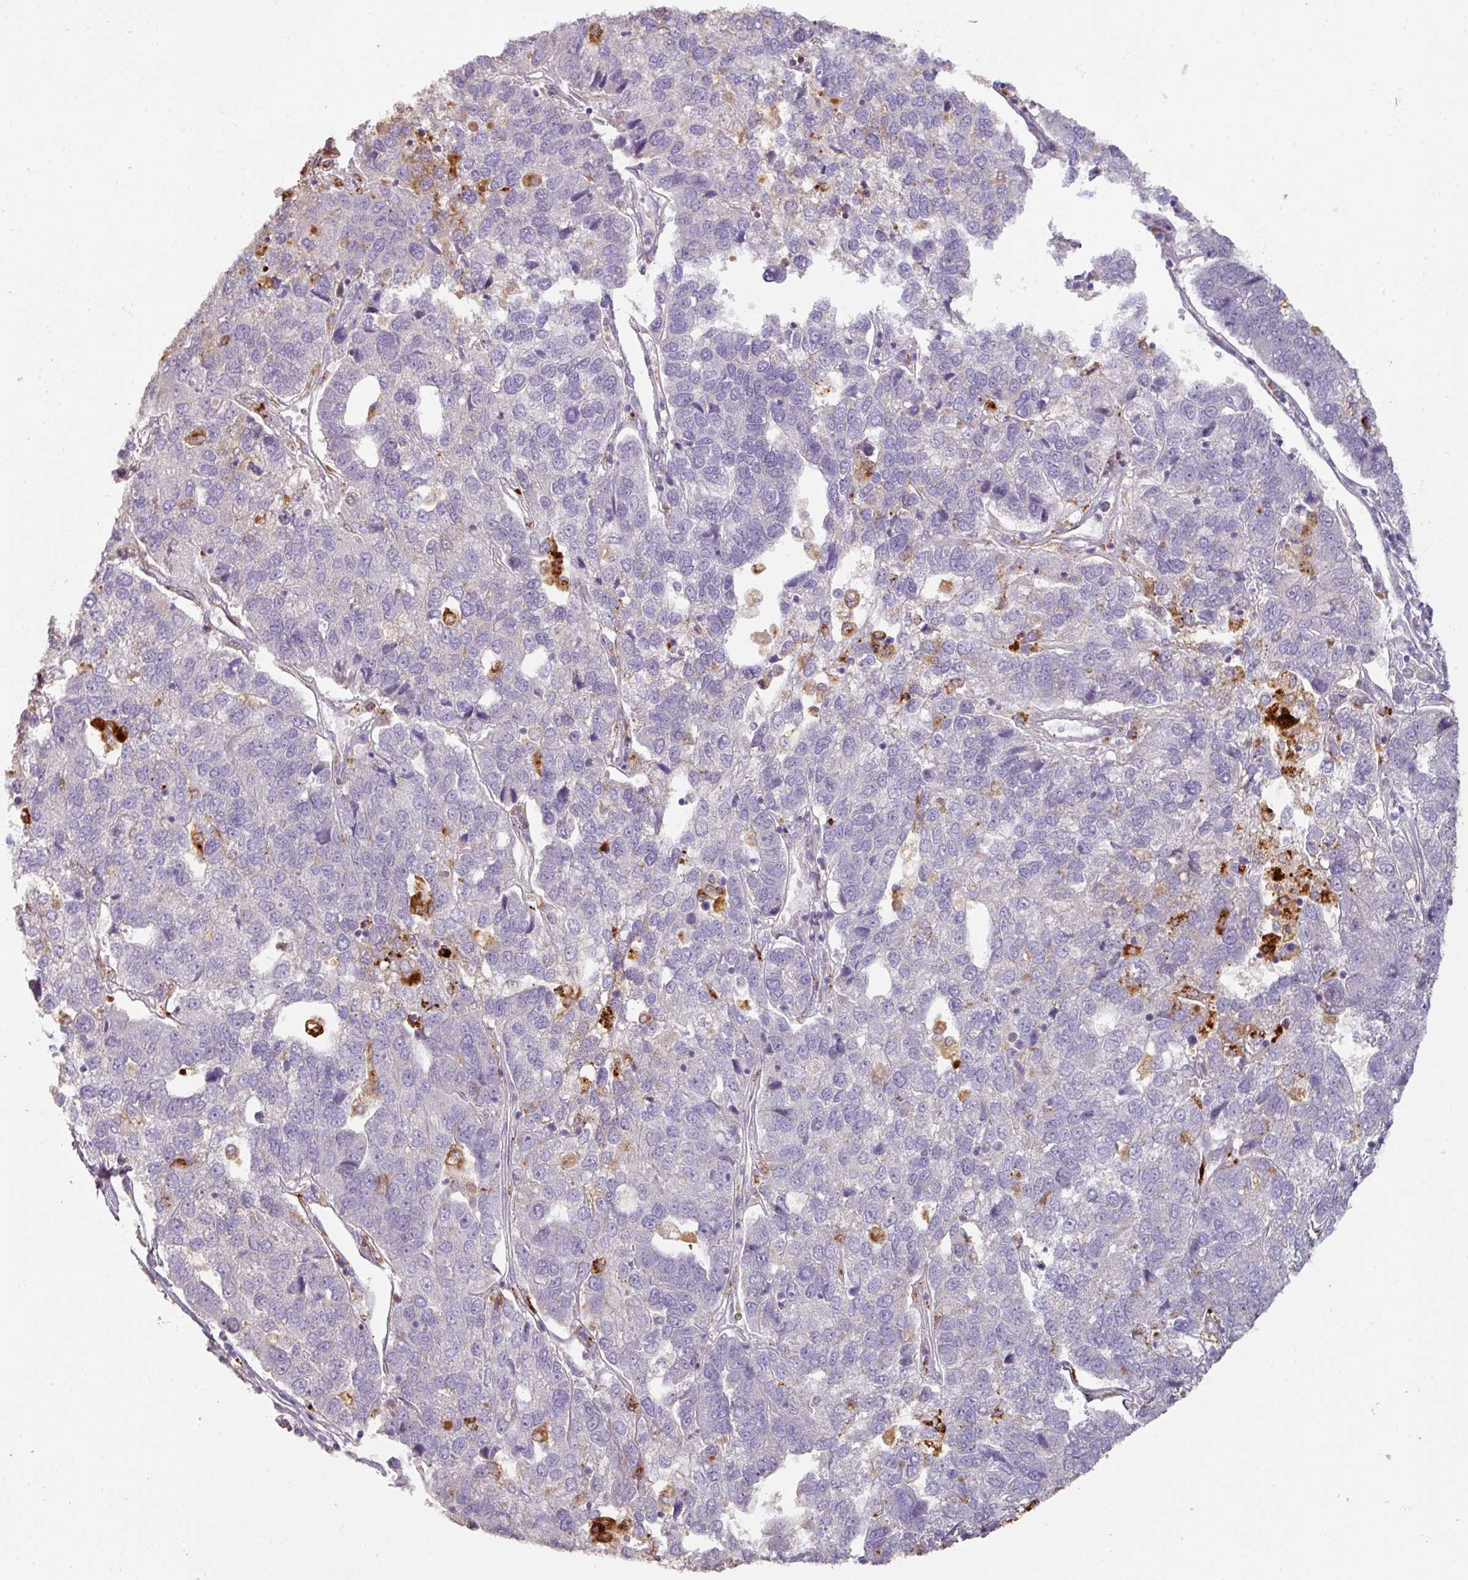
{"staining": {"intensity": "negative", "quantity": "none", "location": "none"}, "tissue": "pancreatic cancer", "cell_type": "Tumor cells", "image_type": "cancer", "snomed": [{"axis": "morphology", "description": "Adenocarcinoma, NOS"}, {"axis": "topography", "description": "Pancreas"}], "caption": "Tumor cells show no significant positivity in pancreatic cancer (adenocarcinoma).", "gene": "CXCR5", "patient": {"sex": "female", "age": 61}}